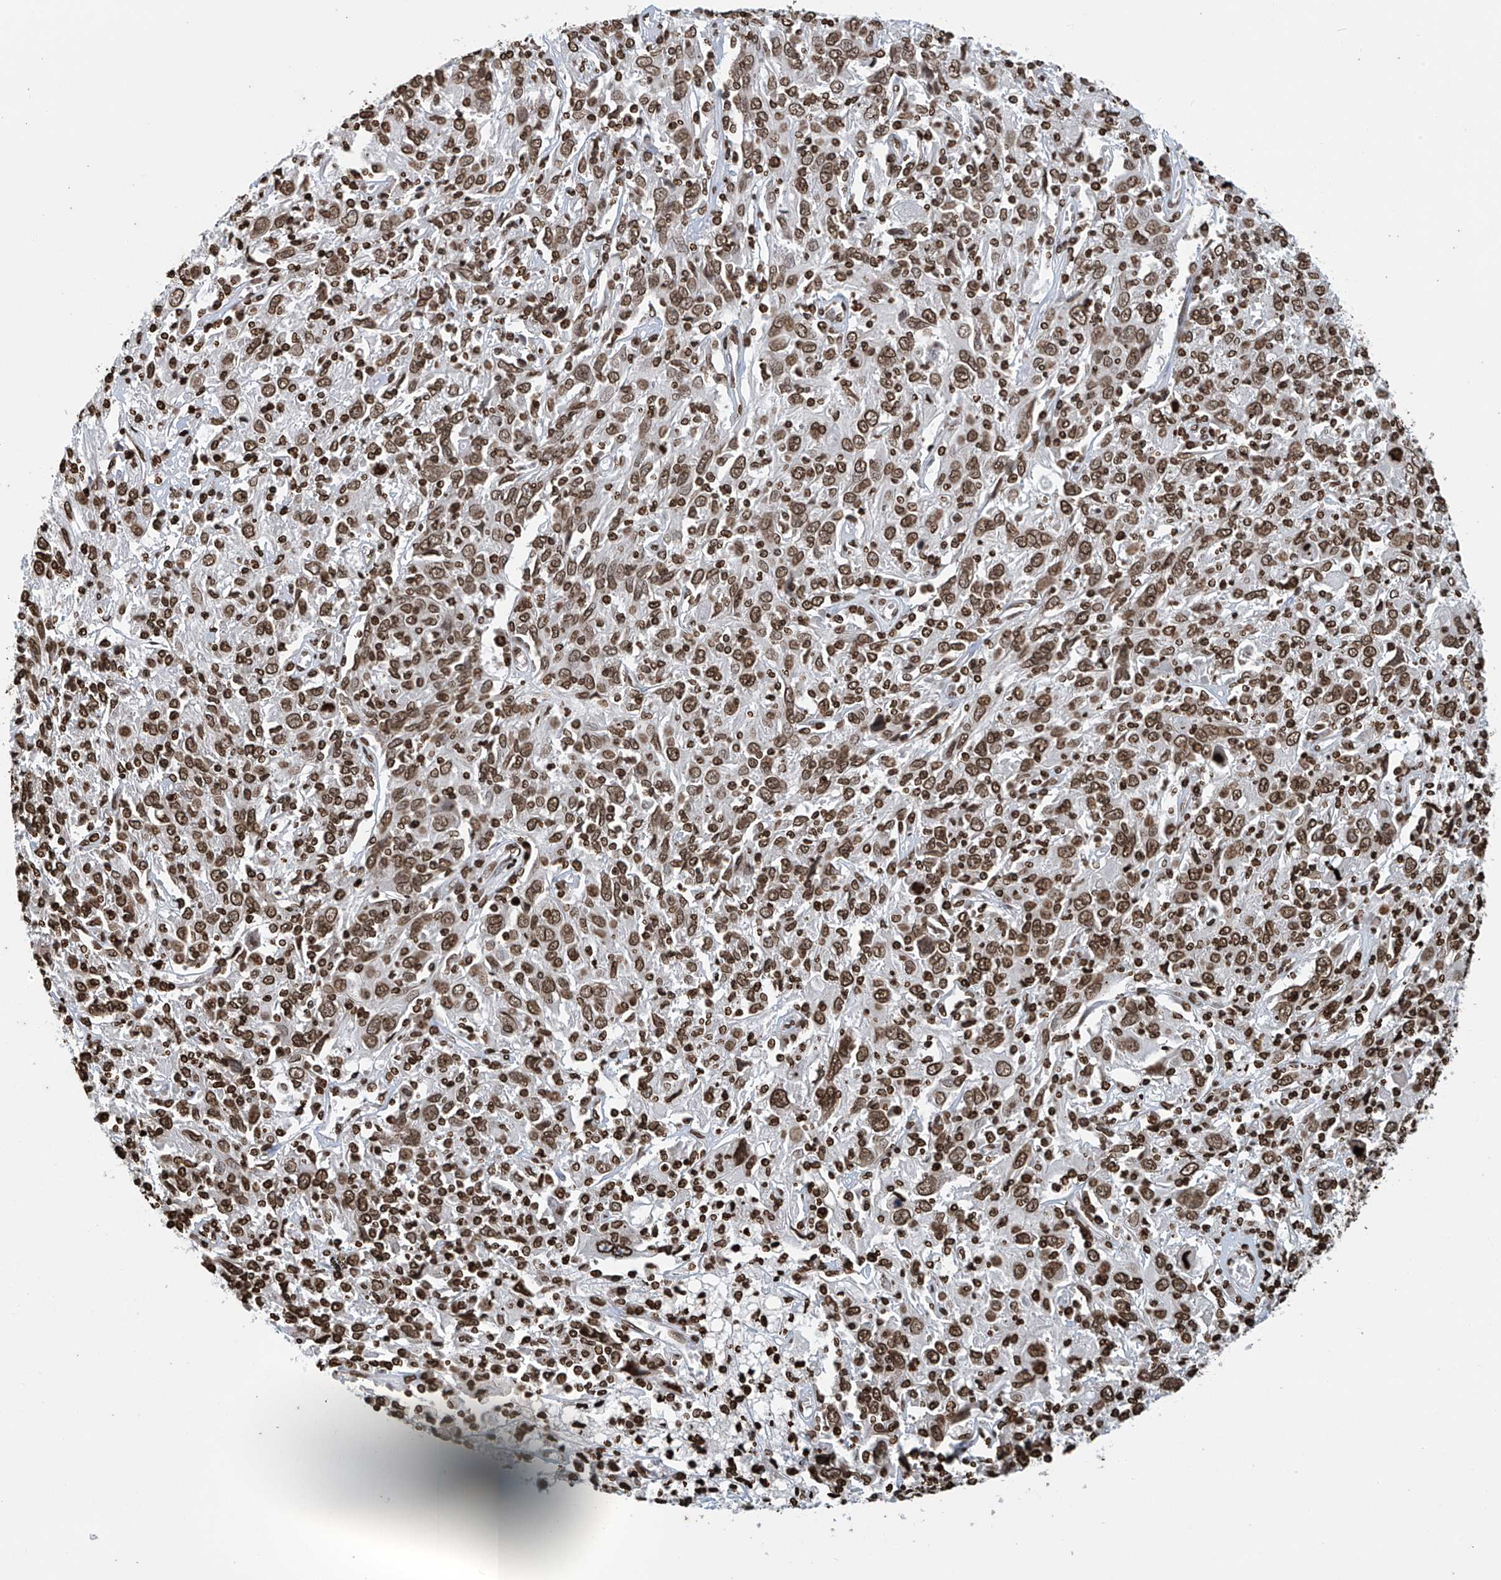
{"staining": {"intensity": "moderate", "quantity": ">75%", "location": "nuclear"}, "tissue": "cervical cancer", "cell_type": "Tumor cells", "image_type": "cancer", "snomed": [{"axis": "morphology", "description": "Squamous cell carcinoma, NOS"}, {"axis": "topography", "description": "Cervix"}], "caption": "The histopathology image shows staining of squamous cell carcinoma (cervical), revealing moderate nuclear protein staining (brown color) within tumor cells.", "gene": "DPPA2", "patient": {"sex": "female", "age": 46}}